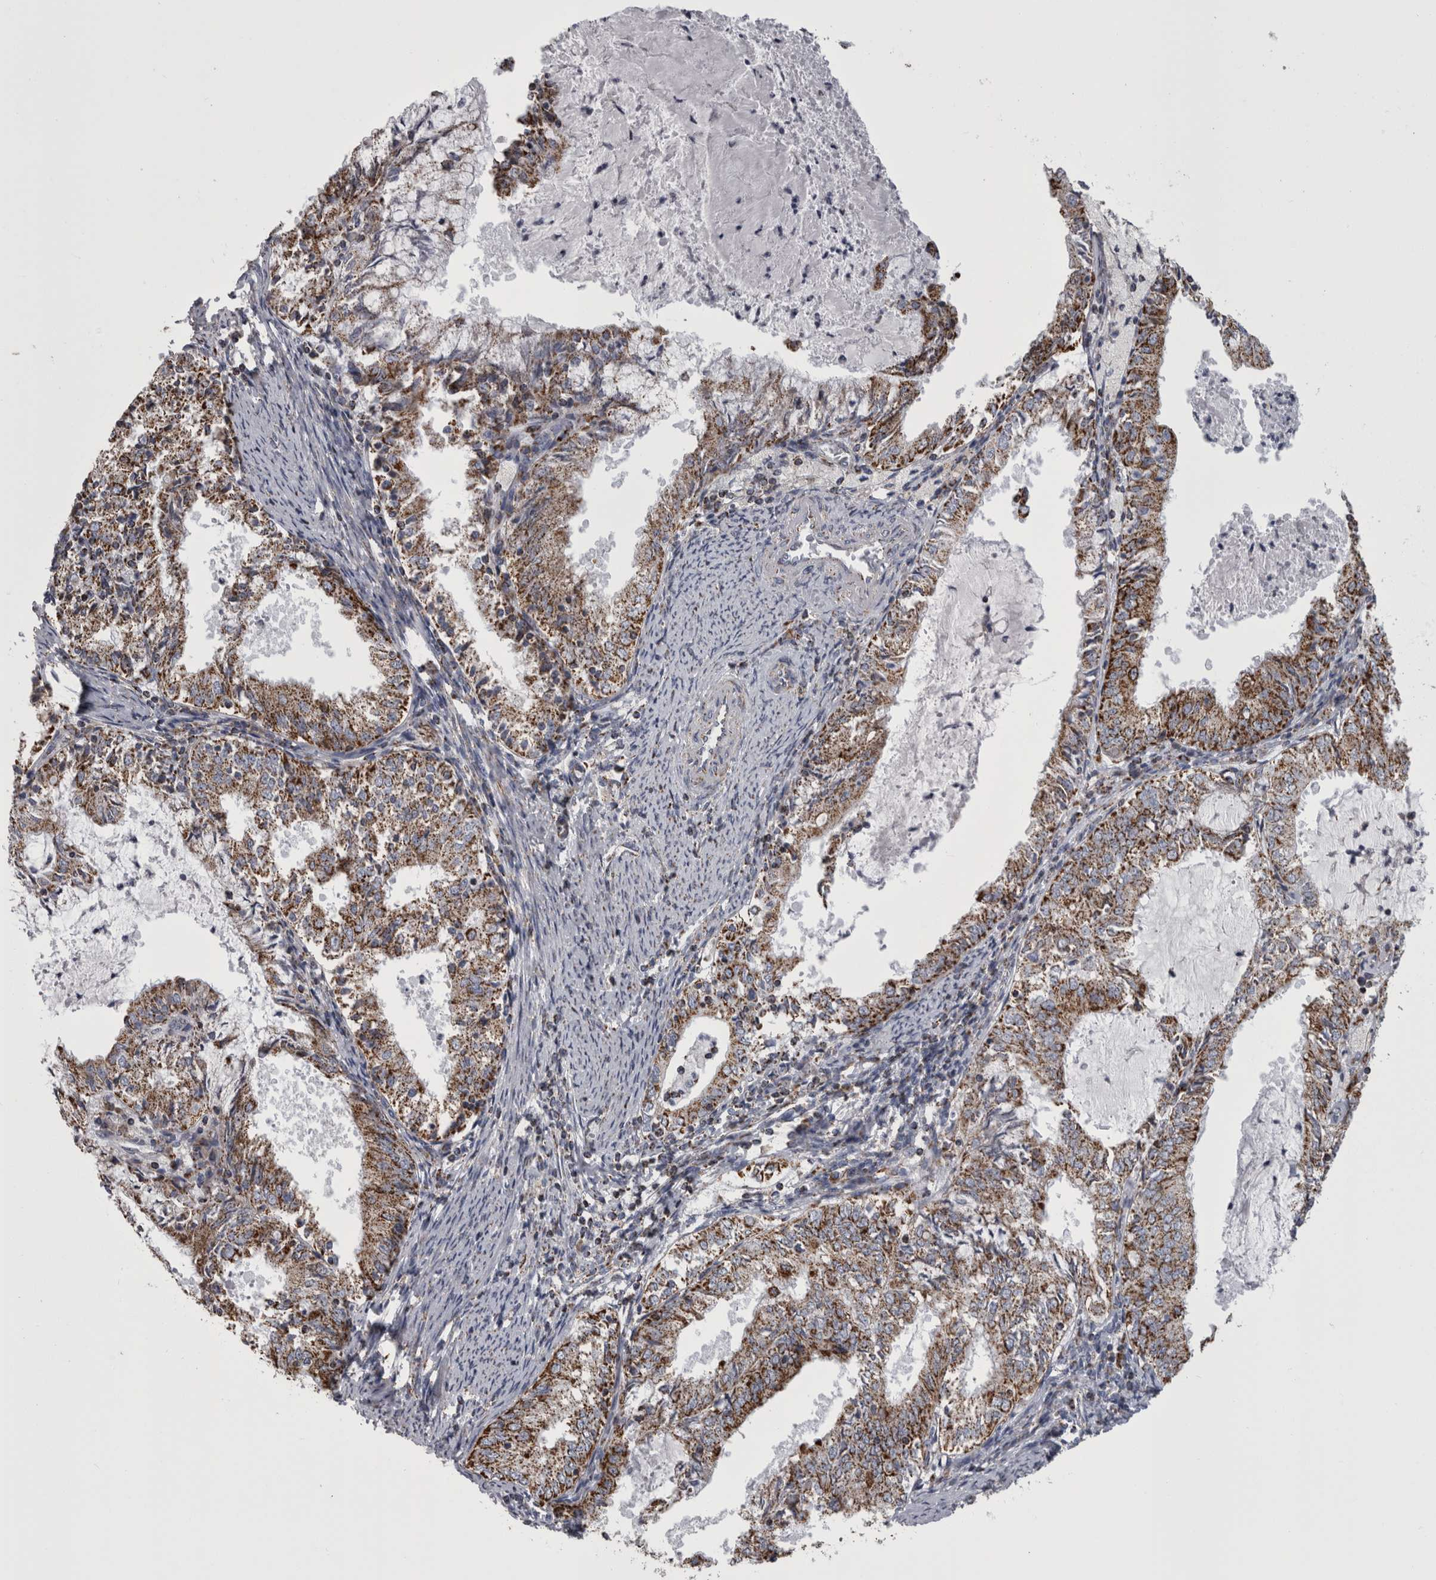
{"staining": {"intensity": "moderate", "quantity": ">75%", "location": "cytoplasmic/membranous"}, "tissue": "endometrial cancer", "cell_type": "Tumor cells", "image_type": "cancer", "snomed": [{"axis": "morphology", "description": "Adenocarcinoma, NOS"}, {"axis": "topography", "description": "Endometrium"}], "caption": "High-magnification brightfield microscopy of endometrial cancer stained with DAB (3,3'-diaminobenzidine) (brown) and counterstained with hematoxylin (blue). tumor cells exhibit moderate cytoplasmic/membranous positivity is identified in approximately>75% of cells.", "gene": "MDH2", "patient": {"sex": "female", "age": 57}}